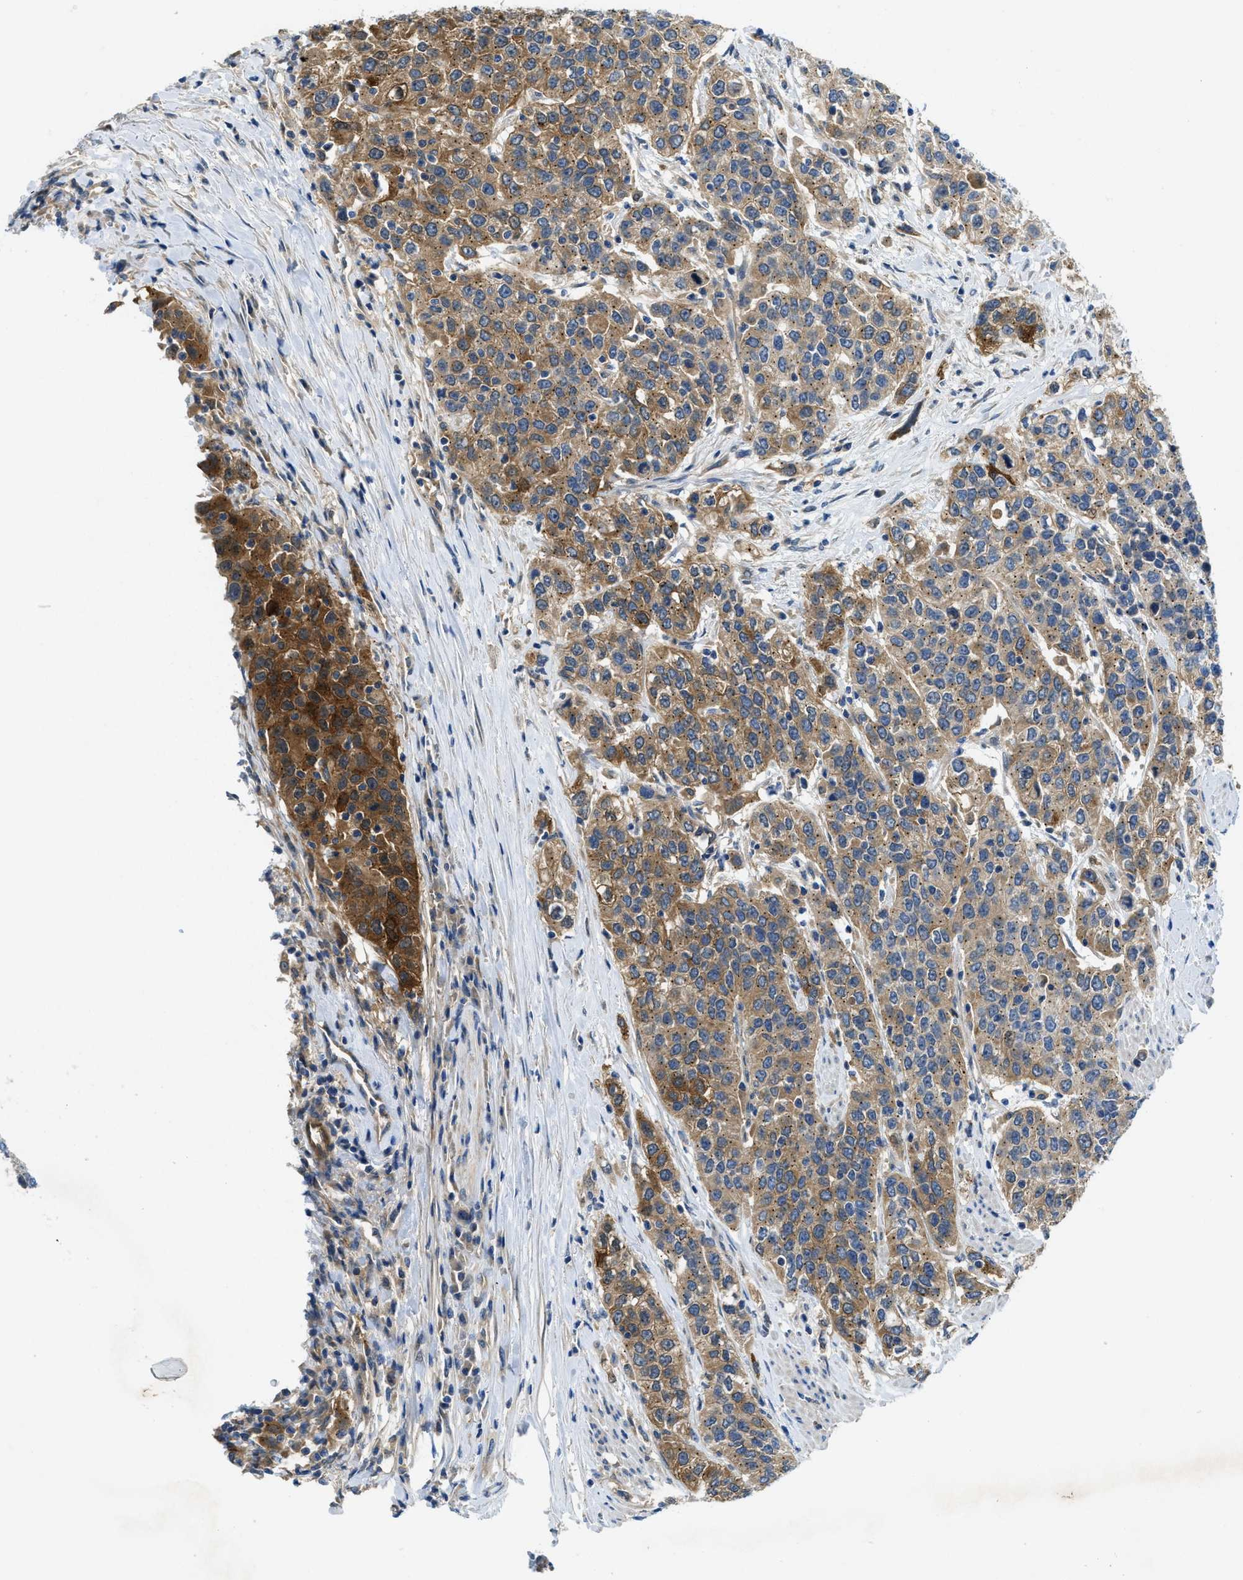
{"staining": {"intensity": "moderate", "quantity": "25%-75%", "location": "cytoplasmic/membranous"}, "tissue": "urothelial cancer", "cell_type": "Tumor cells", "image_type": "cancer", "snomed": [{"axis": "morphology", "description": "Urothelial carcinoma, High grade"}, {"axis": "topography", "description": "Urinary bladder"}], "caption": "Protein analysis of urothelial cancer tissue exhibits moderate cytoplasmic/membranous expression in approximately 25%-75% of tumor cells.", "gene": "RIPK2", "patient": {"sex": "female", "age": 80}}